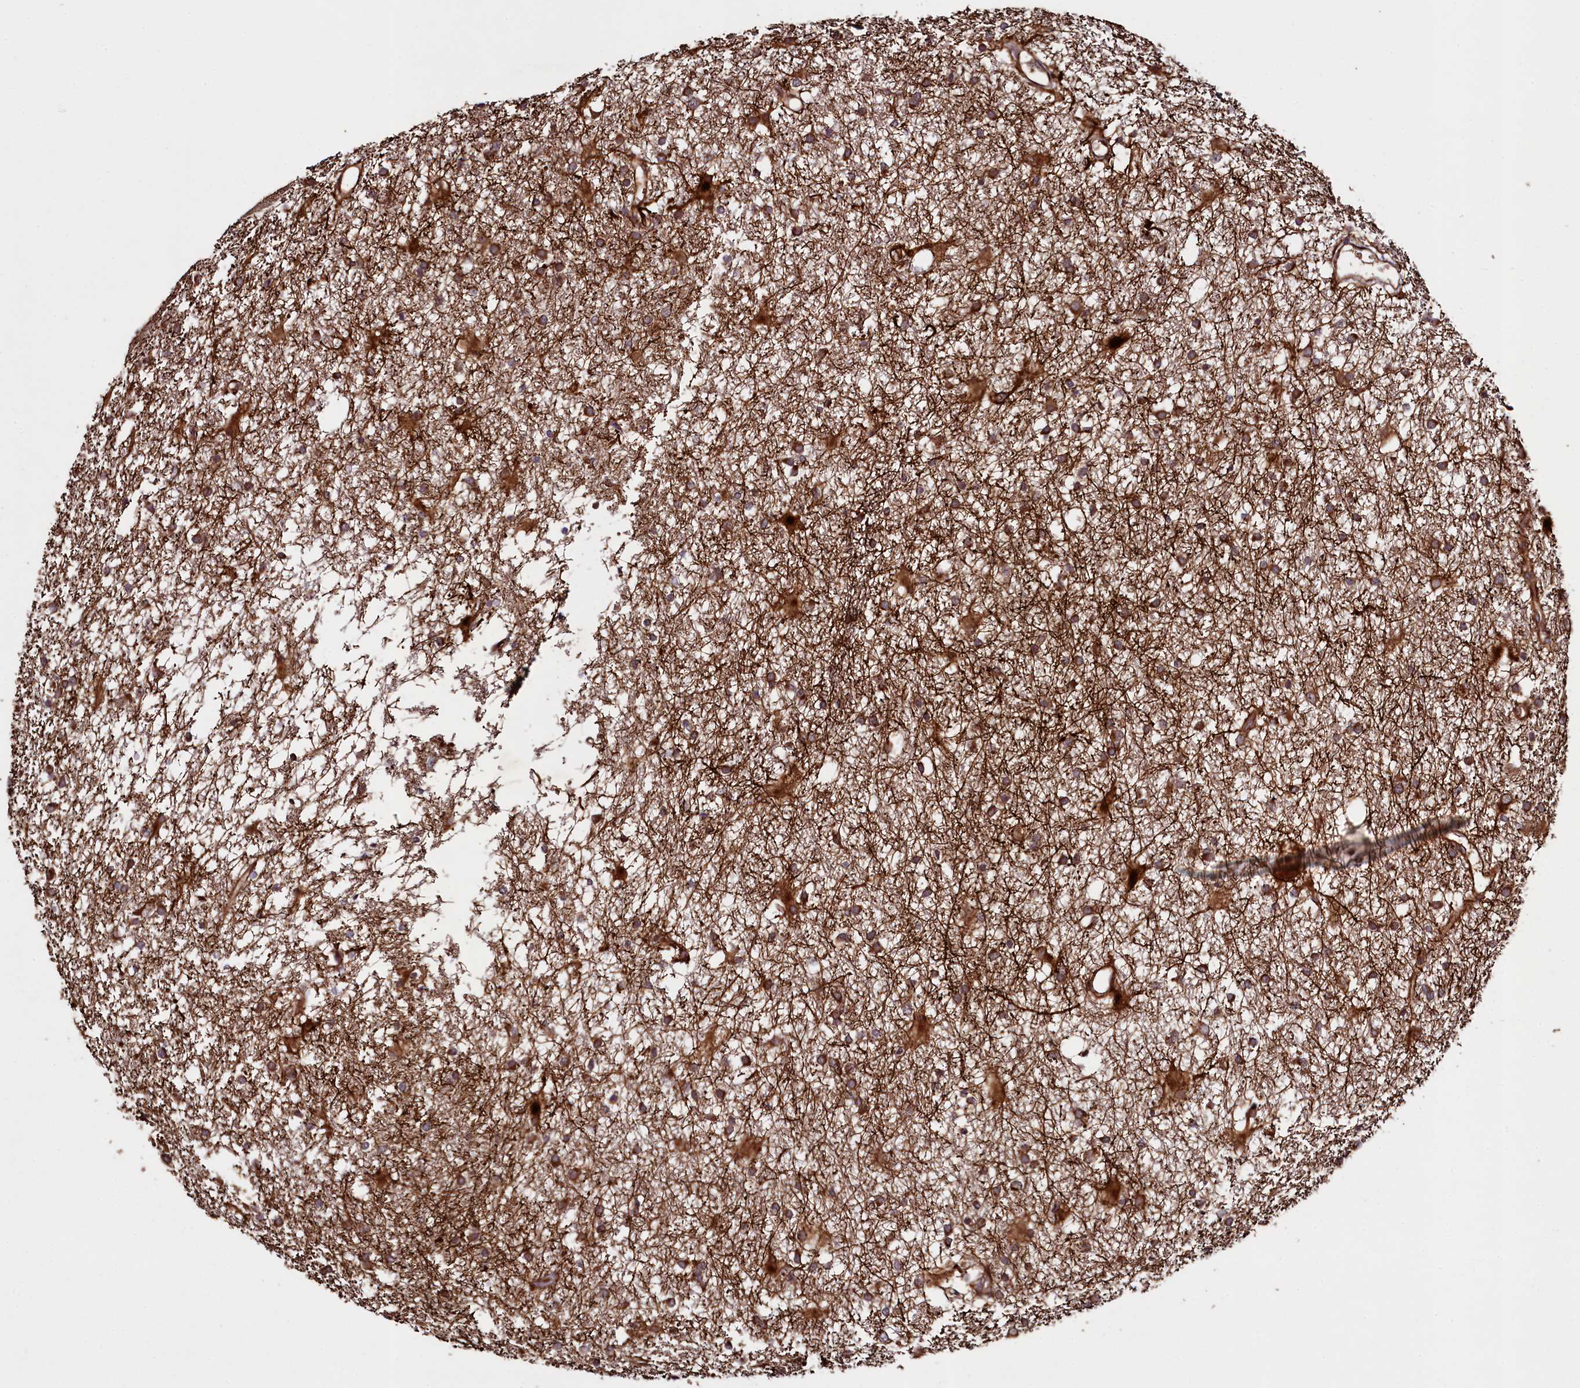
{"staining": {"intensity": "moderate", "quantity": ">75%", "location": "cytoplasmic/membranous"}, "tissue": "glioma", "cell_type": "Tumor cells", "image_type": "cancer", "snomed": [{"axis": "morphology", "description": "Glioma, malignant, High grade"}, {"axis": "topography", "description": "Brain"}], "caption": "This micrograph reveals immunohistochemistry staining of glioma, with medium moderate cytoplasmic/membranous expression in about >75% of tumor cells.", "gene": "CCDC102A", "patient": {"sex": "male", "age": 77}}